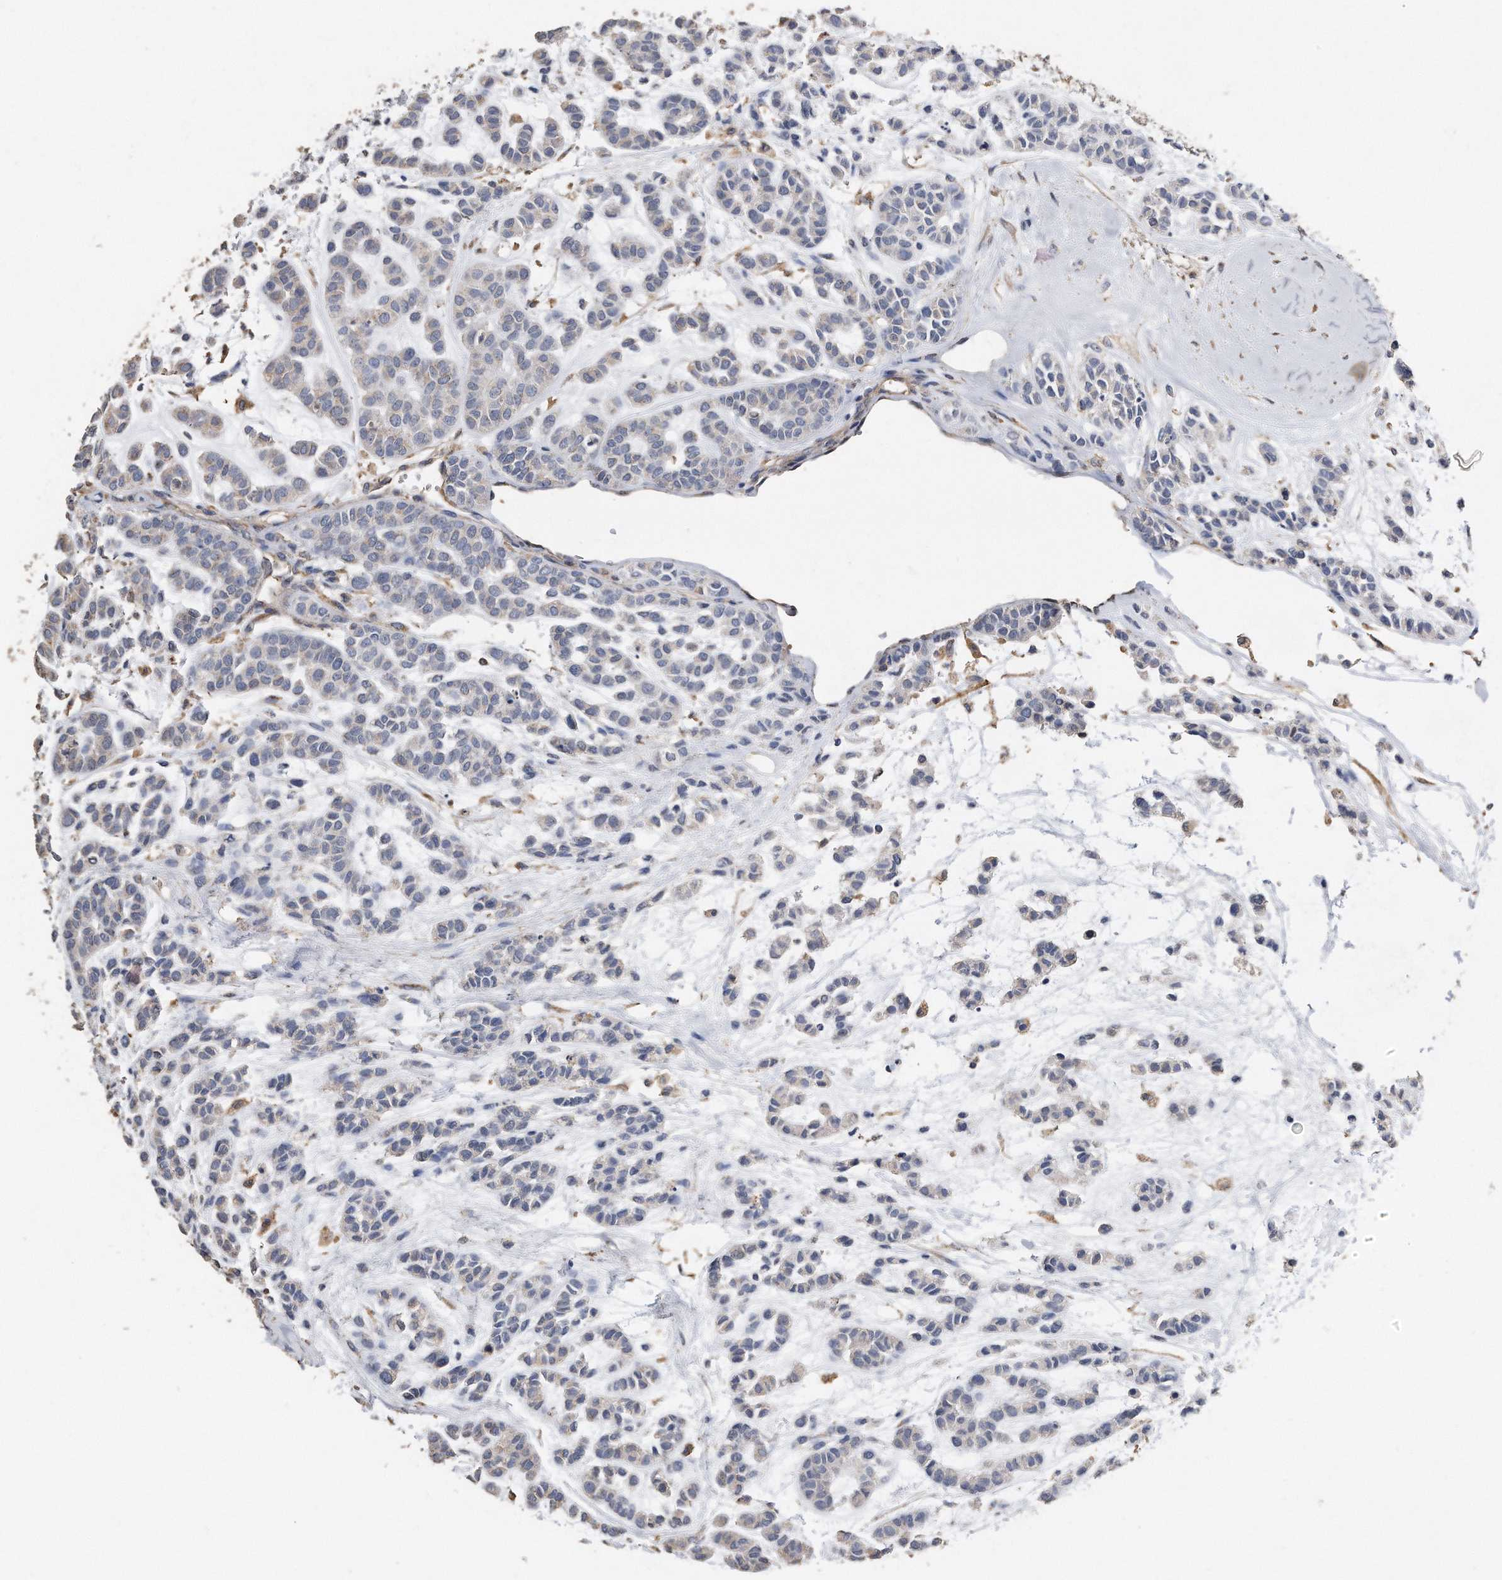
{"staining": {"intensity": "negative", "quantity": "none", "location": "none"}, "tissue": "head and neck cancer", "cell_type": "Tumor cells", "image_type": "cancer", "snomed": [{"axis": "morphology", "description": "Adenocarcinoma, NOS"}, {"axis": "morphology", "description": "Adenoma, NOS"}, {"axis": "topography", "description": "Head-Neck"}], "caption": "Immunohistochemistry (IHC) micrograph of neoplastic tissue: human adenocarcinoma (head and neck) stained with DAB (3,3'-diaminobenzidine) displays no significant protein staining in tumor cells.", "gene": "CDCP1", "patient": {"sex": "female", "age": 55}}